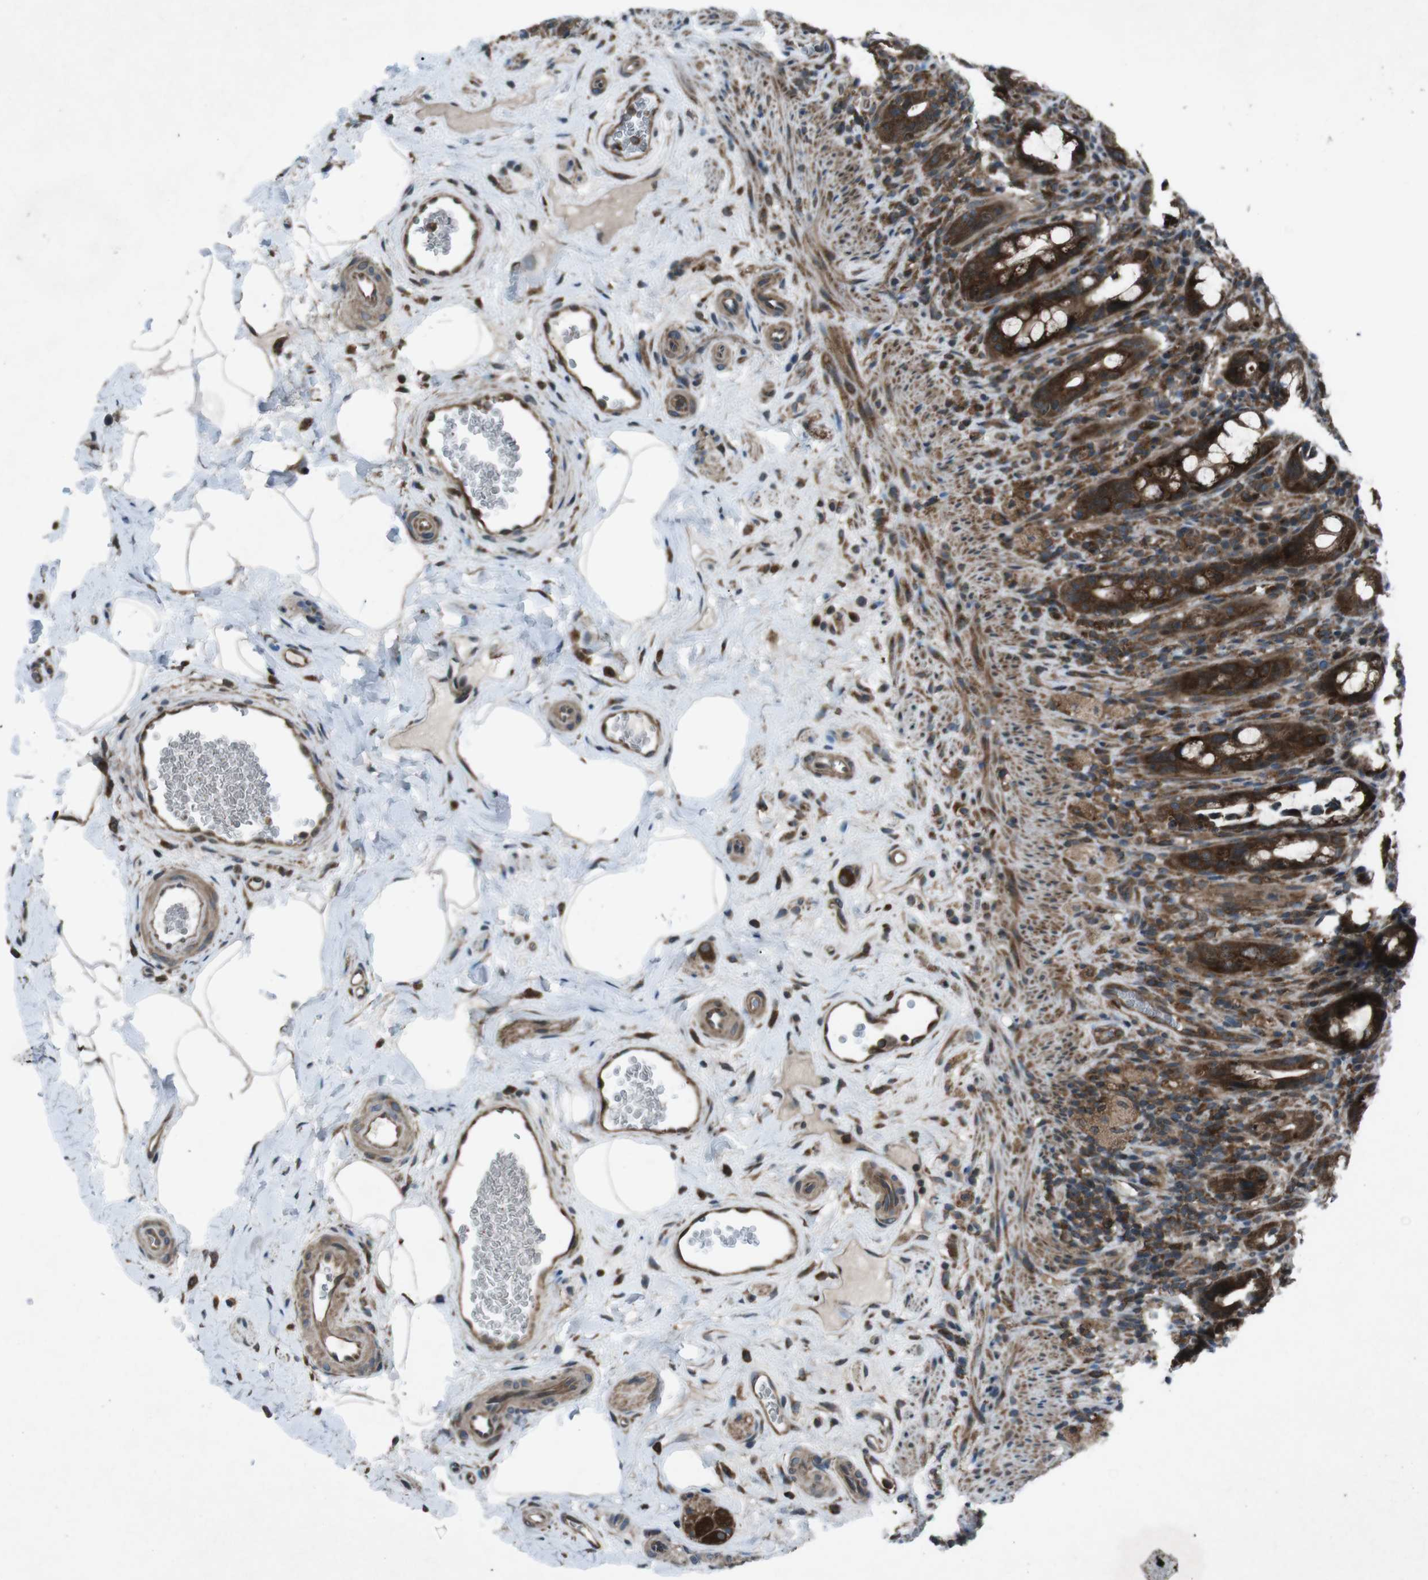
{"staining": {"intensity": "strong", "quantity": ">75%", "location": "cytoplasmic/membranous"}, "tissue": "rectum", "cell_type": "Glandular cells", "image_type": "normal", "snomed": [{"axis": "morphology", "description": "Normal tissue, NOS"}, {"axis": "topography", "description": "Rectum"}], "caption": "IHC of benign rectum reveals high levels of strong cytoplasmic/membranous positivity in approximately >75% of glandular cells.", "gene": "SLC27A4", "patient": {"sex": "male", "age": 44}}